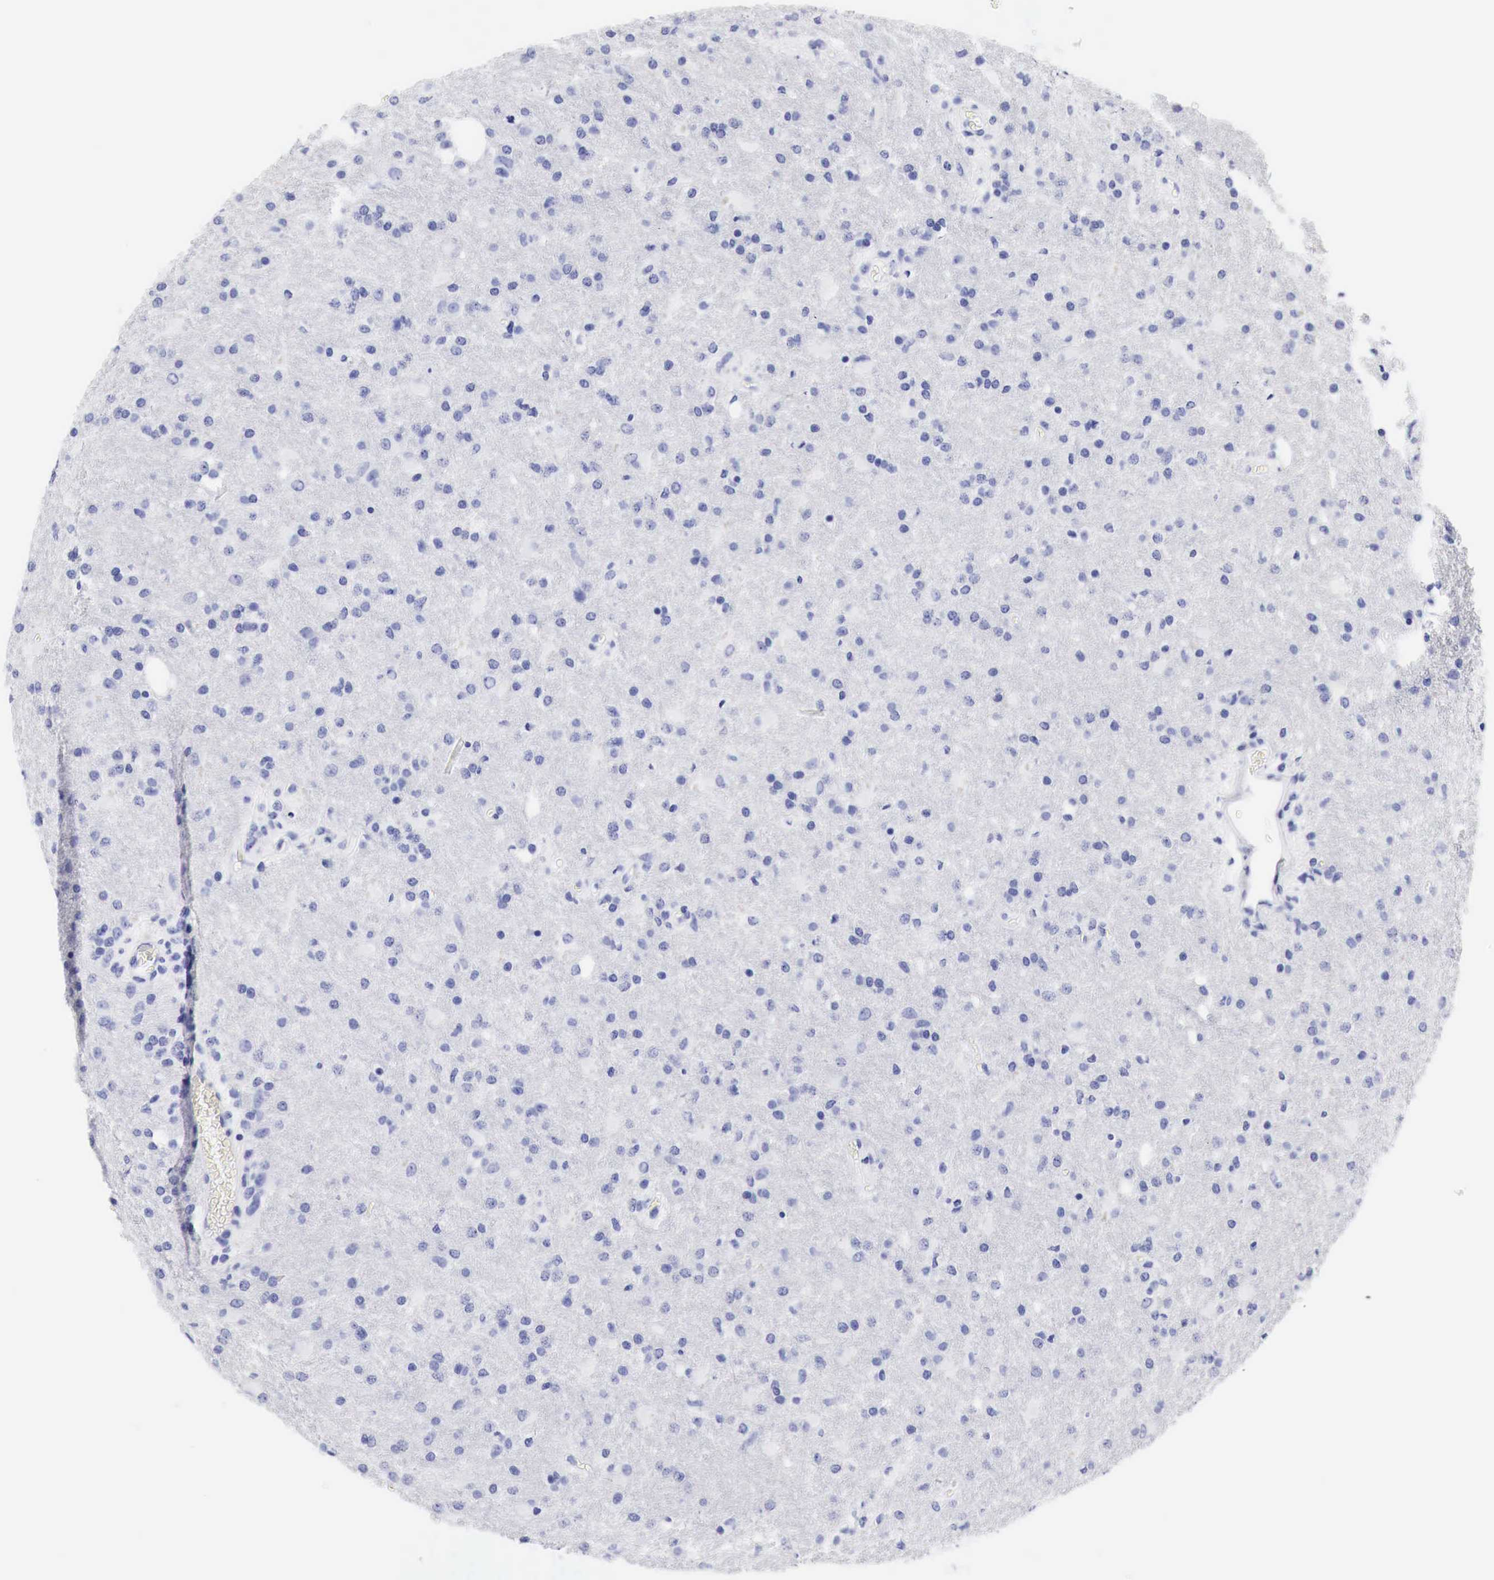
{"staining": {"intensity": "negative", "quantity": "none", "location": "none"}, "tissue": "glioma", "cell_type": "Tumor cells", "image_type": "cancer", "snomed": [{"axis": "morphology", "description": "Glioma, malignant, High grade"}, {"axis": "topography", "description": "Brain"}], "caption": "DAB immunohistochemical staining of human malignant glioma (high-grade) reveals no significant expression in tumor cells.", "gene": "TYR", "patient": {"sex": "male", "age": 68}}